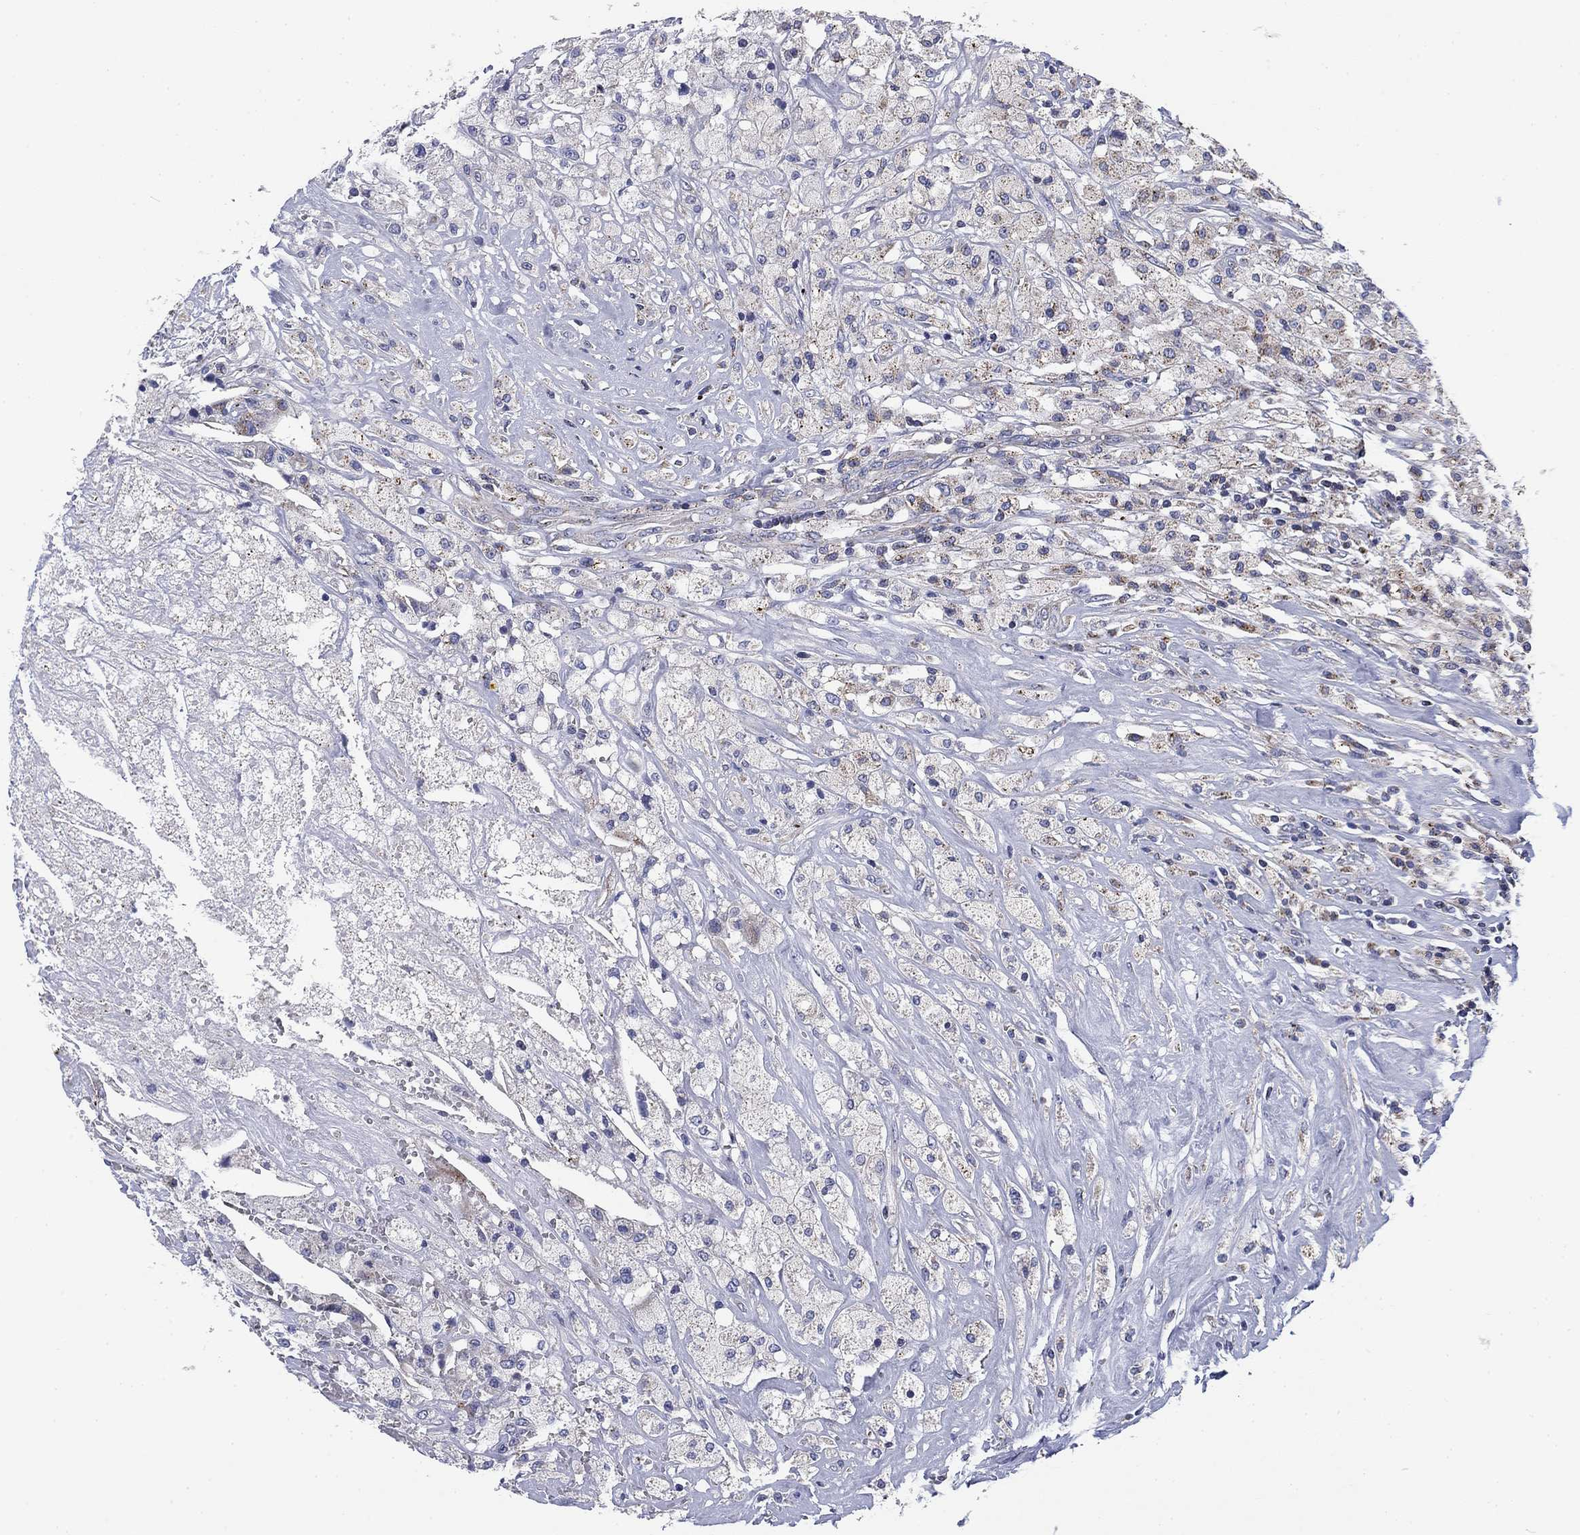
{"staining": {"intensity": "weak", "quantity": "<25%", "location": "cytoplasmic/membranous"}, "tissue": "testis cancer", "cell_type": "Tumor cells", "image_type": "cancer", "snomed": [{"axis": "morphology", "description": "Necrosis, NOS"}, {"axis": "morphology", "description": "Carcinoma, Embryonal, NOS"}, {"axis": "topography", "description": "Testis"}], "caption": "Tumor cells are negative for protein expression in human testis cancer (embryonal carcinoma).", "gene": "NACAD", "patient": {"sex": "male", "age": 19}}